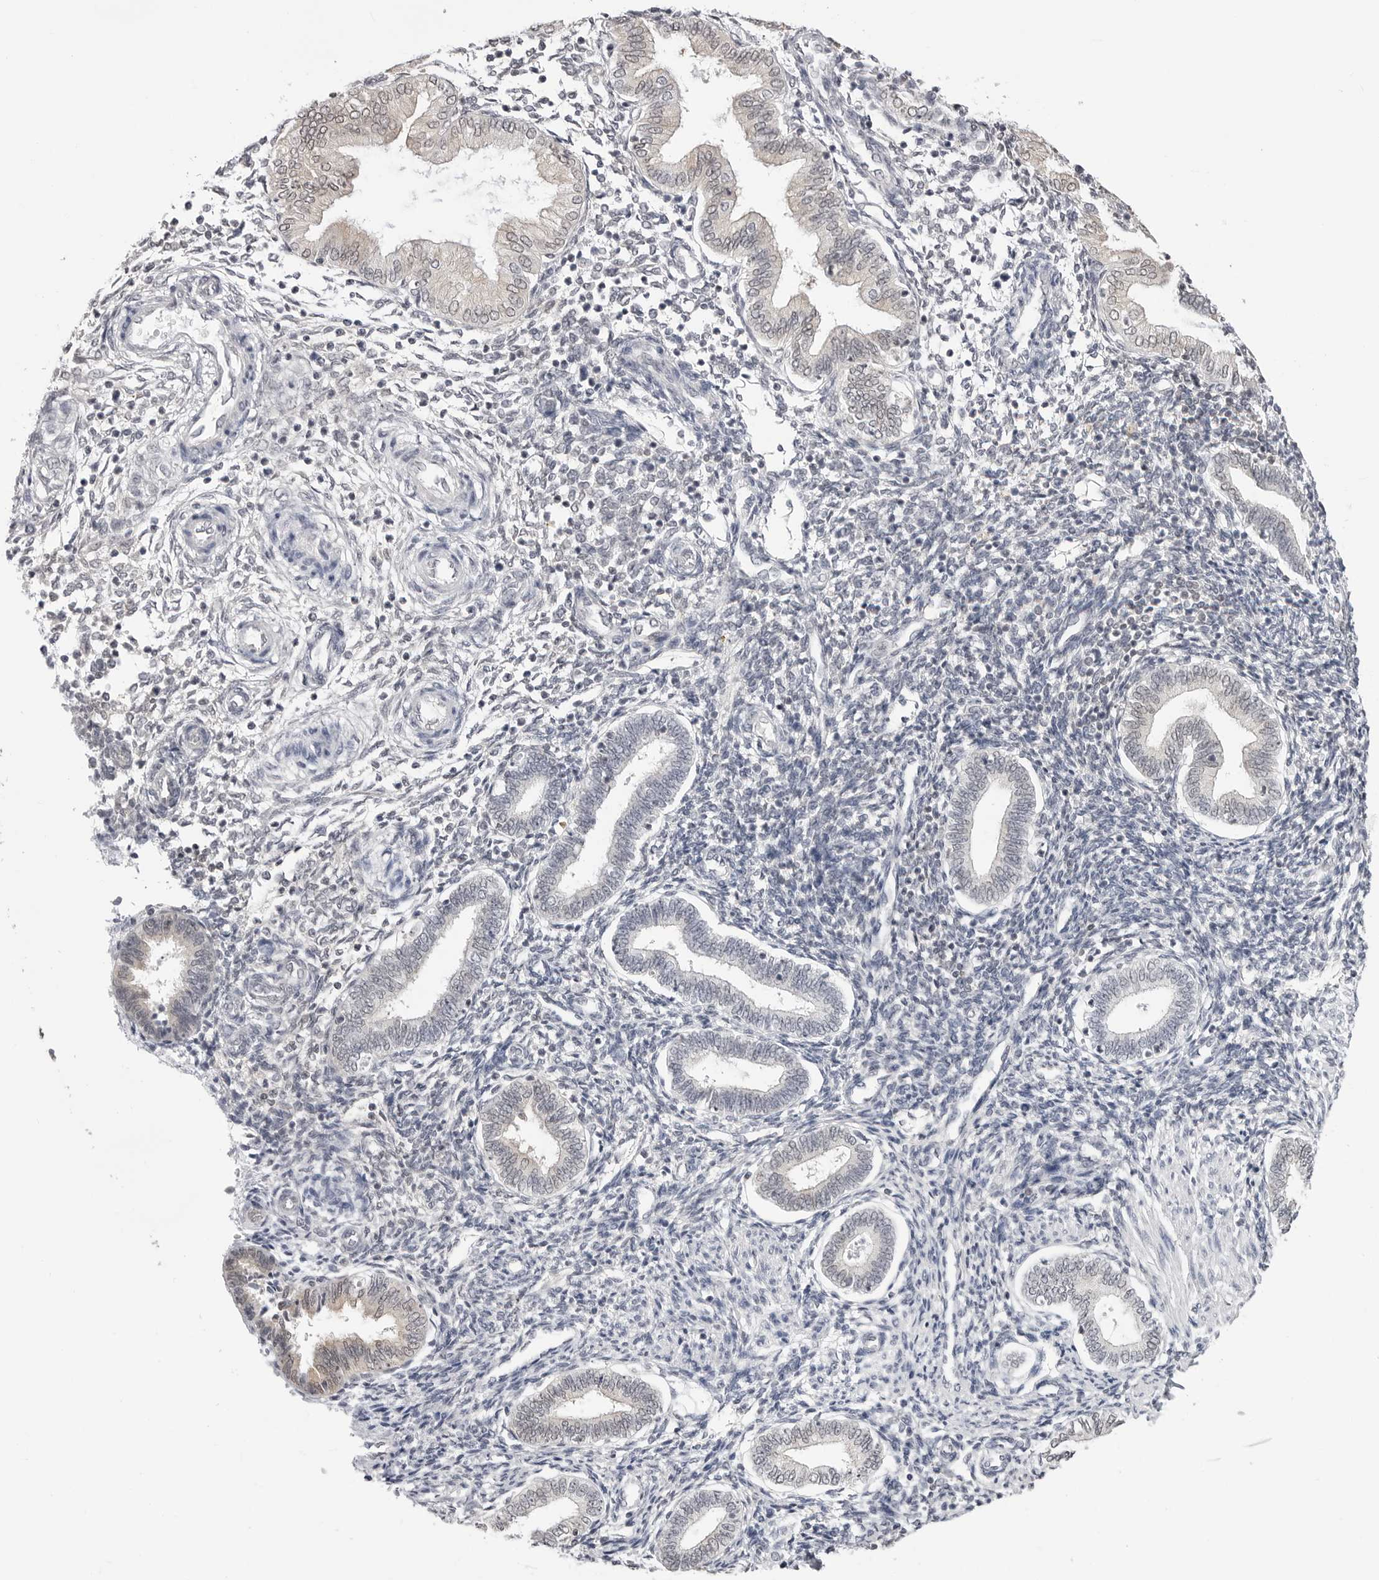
{"staining": {"intensity": "negative", "quantity": "none", "location": "none"}, "tissue": "endometrium", "cell_type": "Cells in endometrial stroma", "image_type": "normal", "snomed": [{"axis": "morphology", "description": "Normal tissue, NOS"}, {"axis": "topography", "description": "Endometrium"}], "caption": "Immunohistochemistry (IHC) micrograph of benign endometrium: human endometrium stained with DAB (3,3'-diaminobenzidine) displays no significant protein positivity in cells in endometrial stroma. (DAB immunohistochemistry, high magnification).", "gene": "YWHAG", "patient": {"sex": "female", "age": 53}}